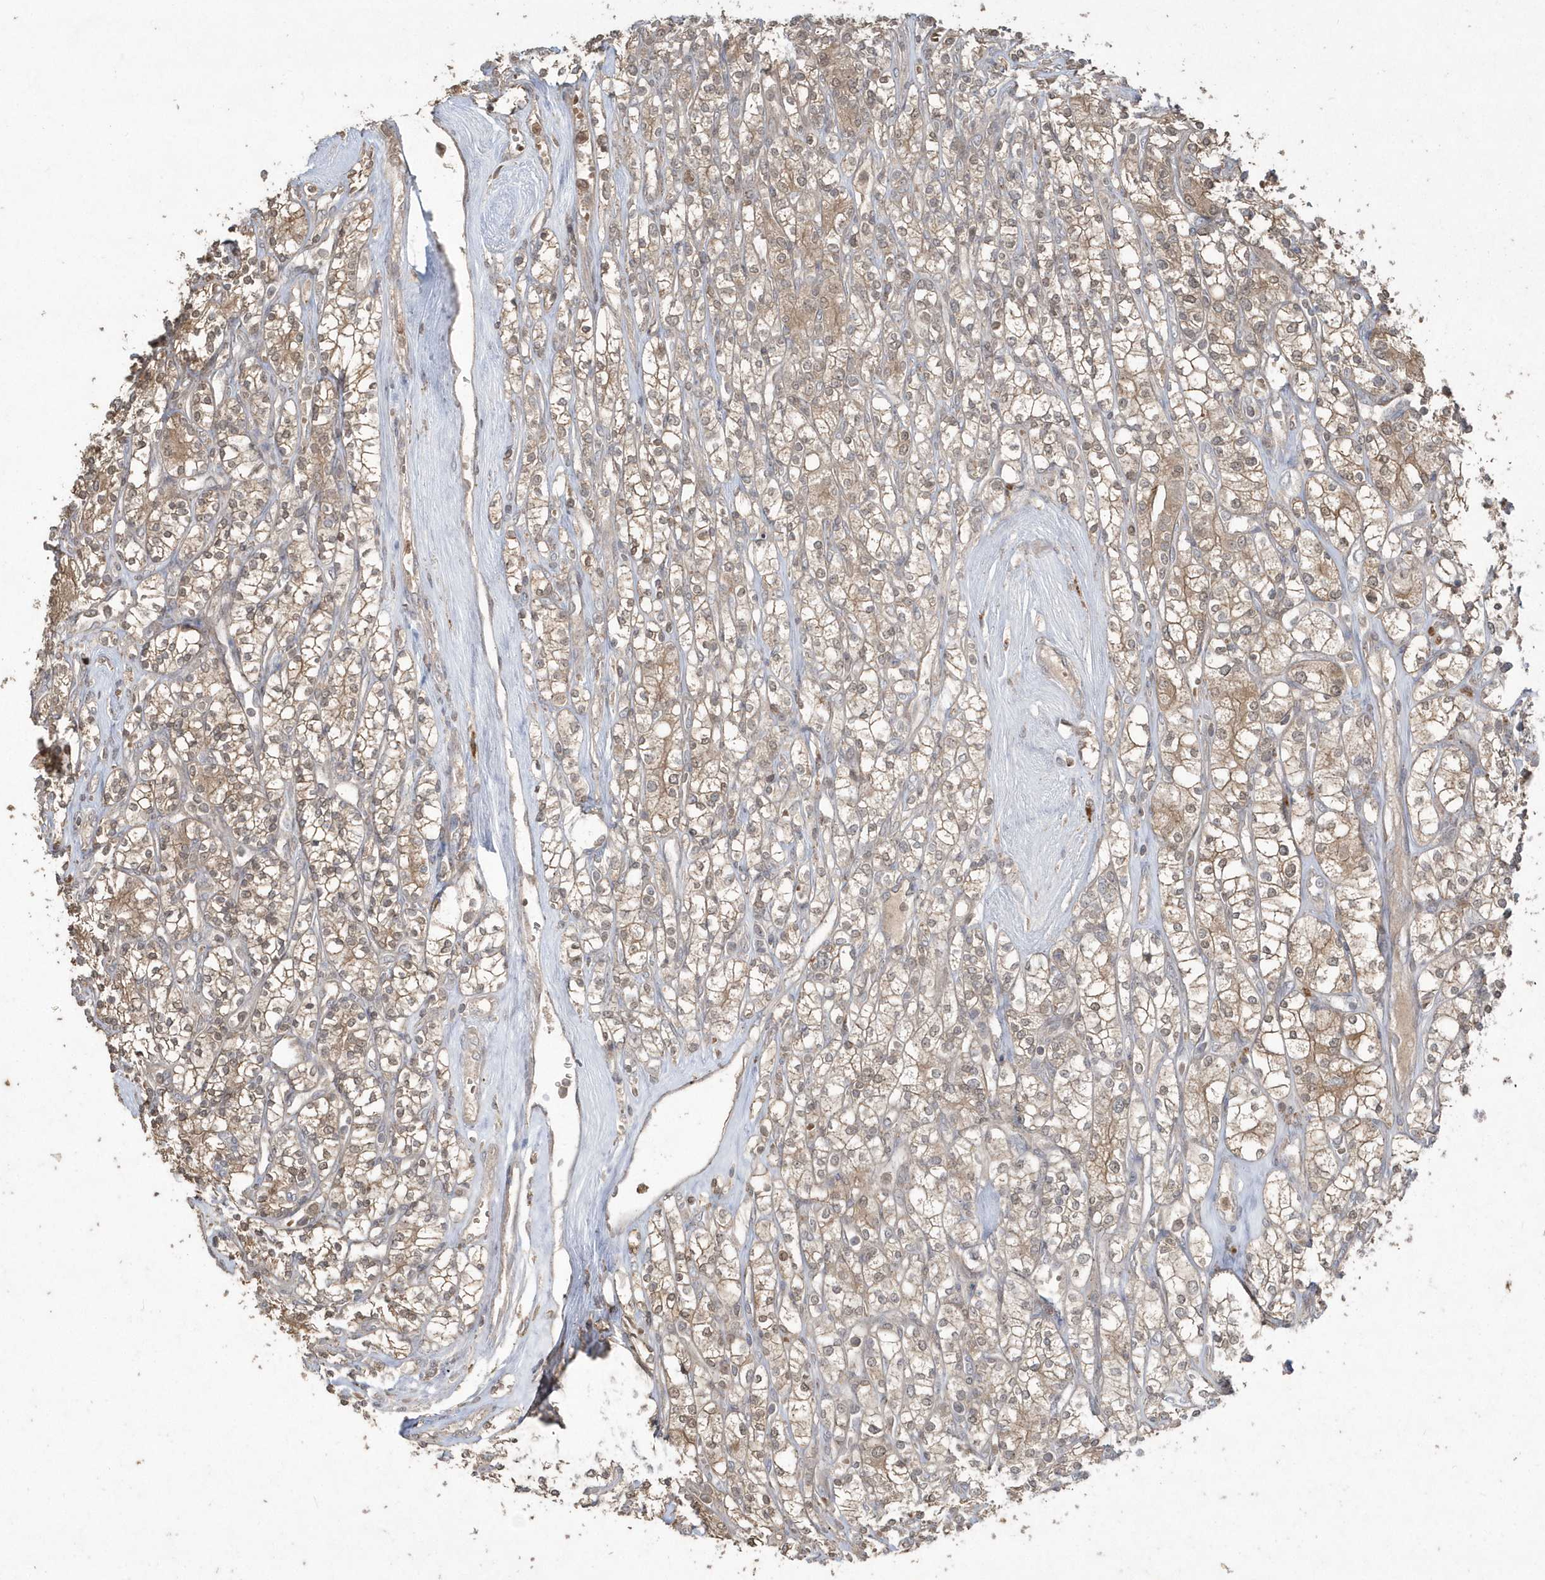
{"staining": {"intensity": "weak", "quantity": ">75%", "location": "cytoplasmic/membranous"}, "tissue": "renal cancer", "cell_type": "Tumor cells", "image_type": "cancer", "snomed": [{"axis": "morphology", "description": "Adenocarcinoma, NOS"}, {"axis": "topography", "description": "Kidney"}], "caption": "Immunohistochemistry (IHC) histopathology image of neoplastic tissue: human adenocarcinoma (renal) stained using immunohistochemistry (IHC) demonstrates low levels of weak protein expression localized specifically in the cytoplasmic/membranous of tumor cells, appearing as a cytoplasmic/membranous brown color.", "gene": "GEMIN6", "patient": {"sex": "male", "age": 77}}